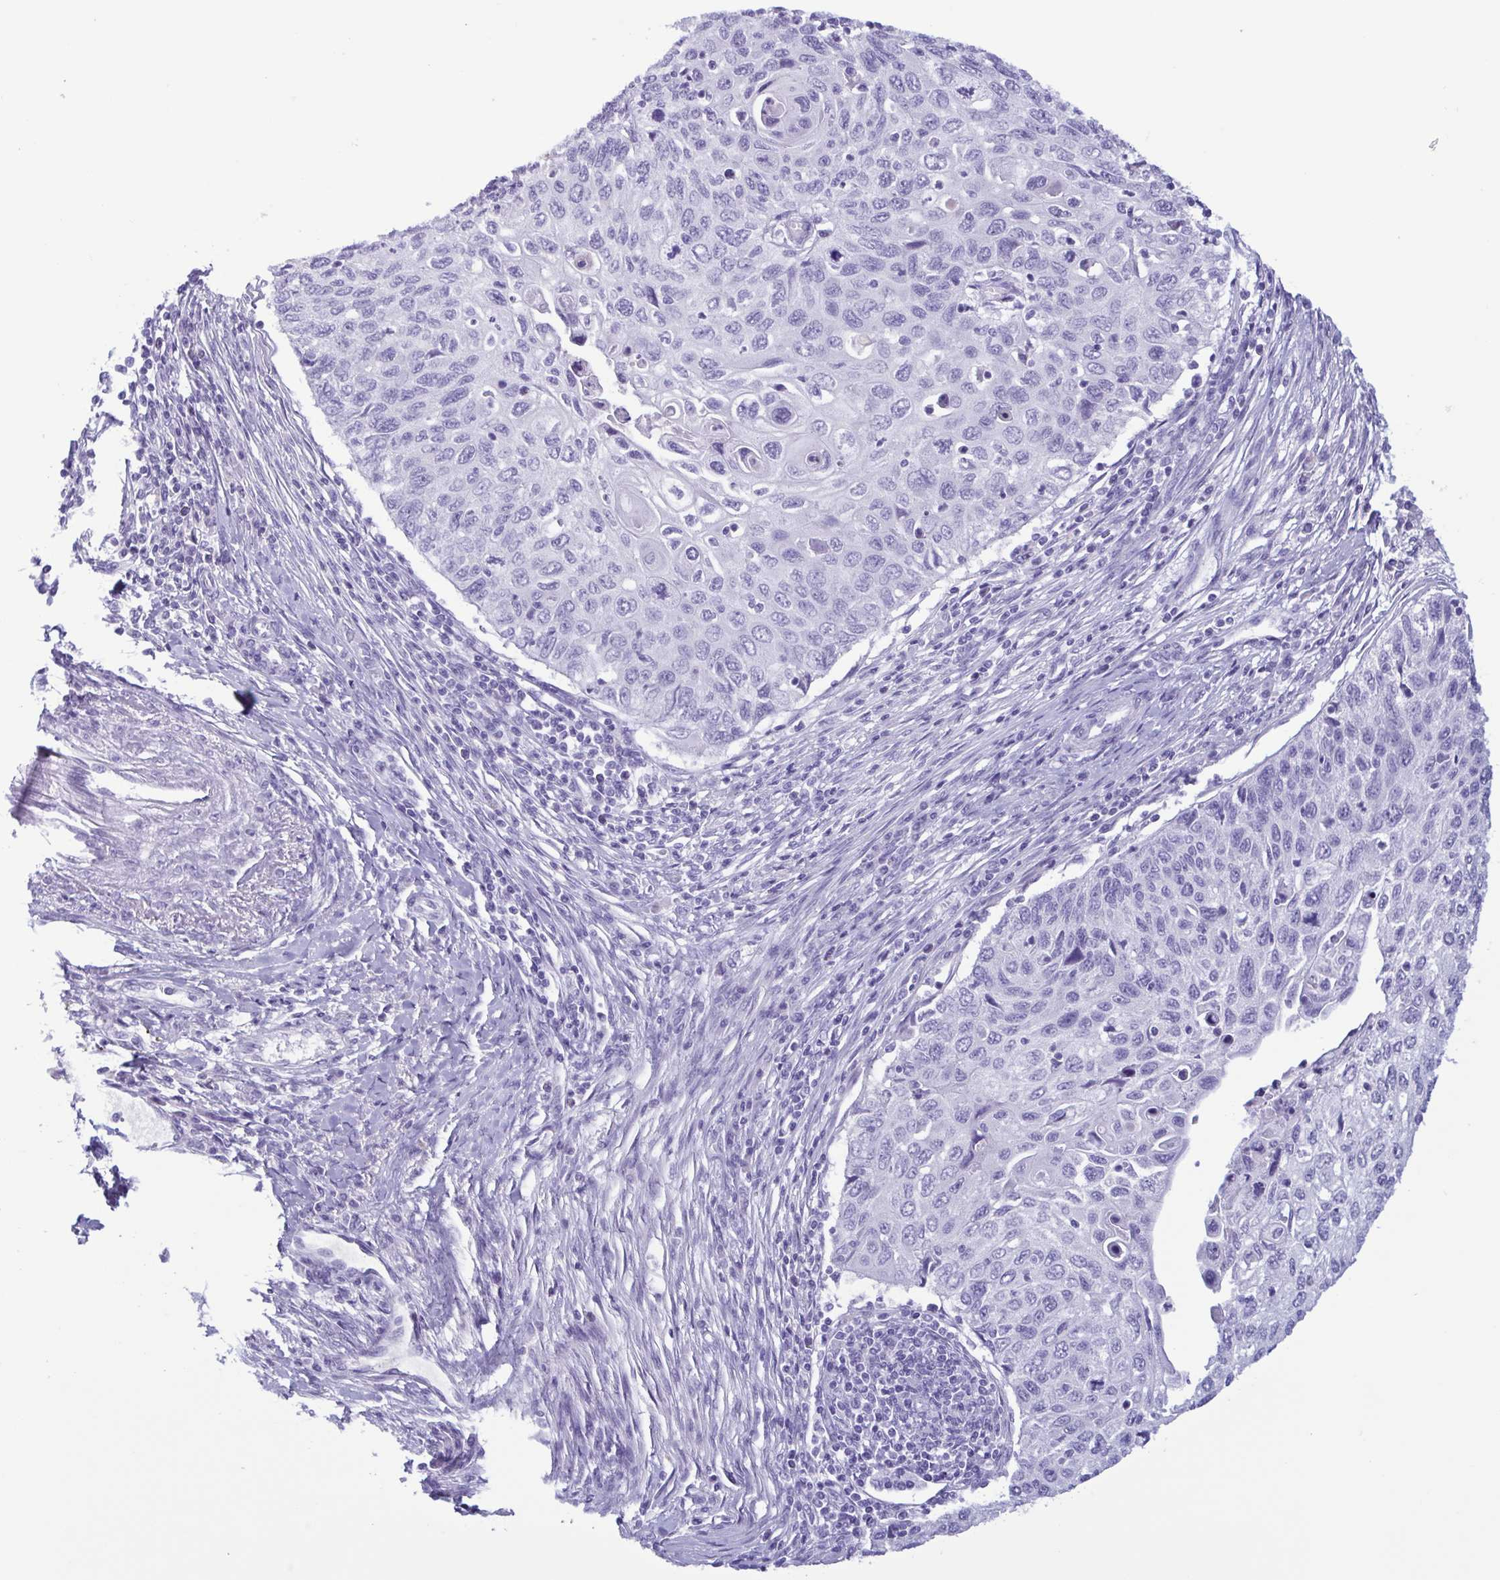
{"staining": {"intensity": "negative", "quantity": "none", "location": "none"}, "tissue": "cervical cancer", "cell_type": "Tumor cells", "image_type": "cancer", "snomed": [{"axis": "morphology", "description": "Squamous cell carcinoma, NOS"}, {"axis": "topography", "description": "Cervix"}], "caption": "High power microscopy photomicrograph of an IHC histopathology image of squamous cell carcinoma (cervical), revealing no significant expression in tumor cells.", "gene": "LTF", "patient": {"sex": "female", "age": 70}}